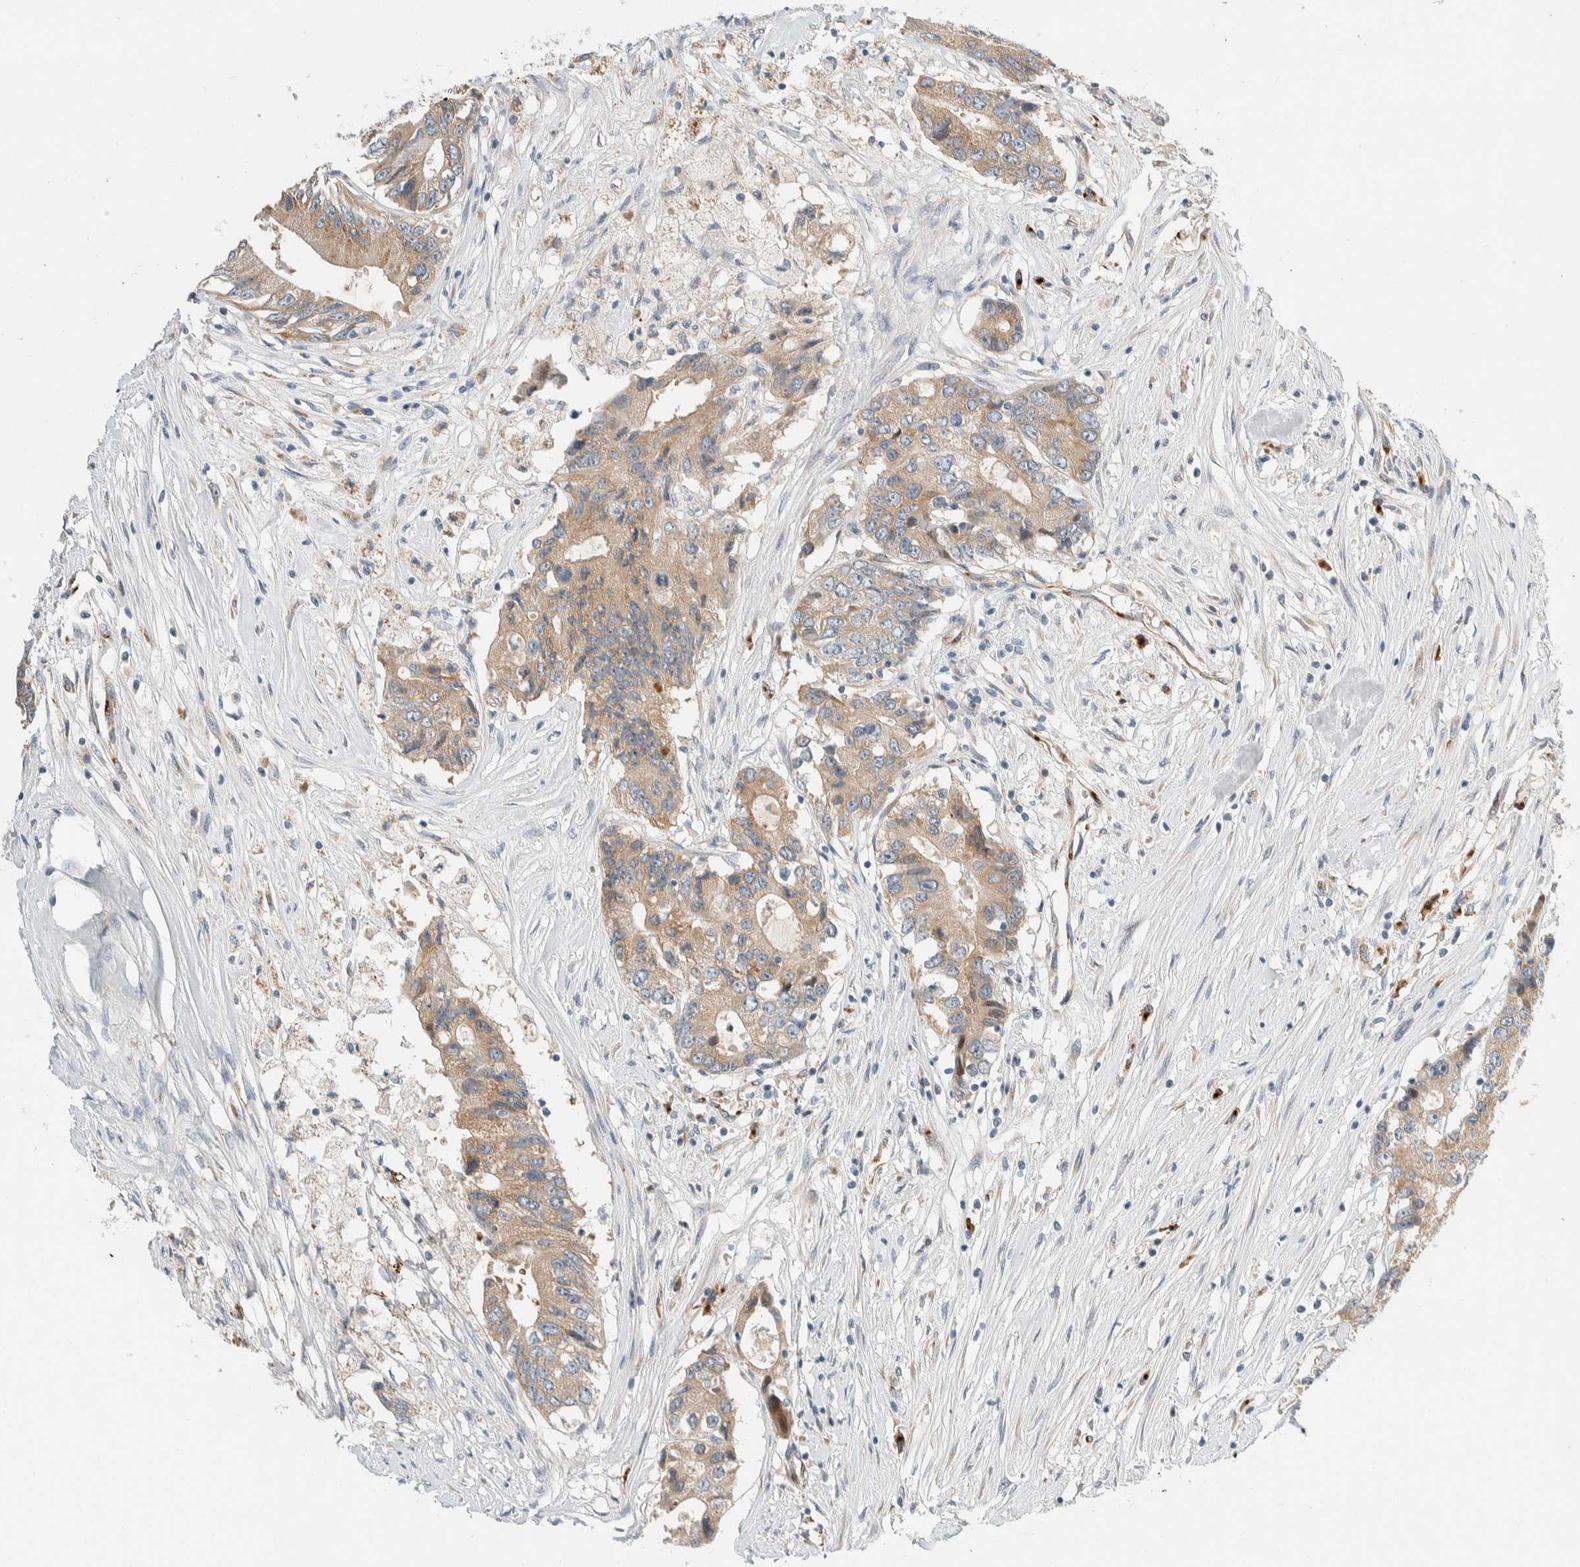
{"staining": {"intensity": "moderate", "quantity": ">75%", "location": "cytoplasmic/membranous"}, "tissue": "colorectal cancer", "cell_type": "Tumor cells", "image_type": "cancer", "snomed": [{"axis": "morphology", "description": "Adenocarcinoma, NOS"}, {"axis": "topography", "description": "Colon"}], "caption": "High-magnification brightfield microscopy of colorectal adenocarcinoma stained with DAB (3,3'-diaminobenzidine) (brown) and counterstained with hematoxylin (blue). tumor cells exhibit moderate cytoplasmic/membranous staining is identified in approximately>75% of cells. The staining is performed using DAB brown chromogen to label protein expression. The nuclei are counter-stained blue using hematoxylin.", "gene": "TMEM184B", "patient": {"sex": "female", "age": 77}}